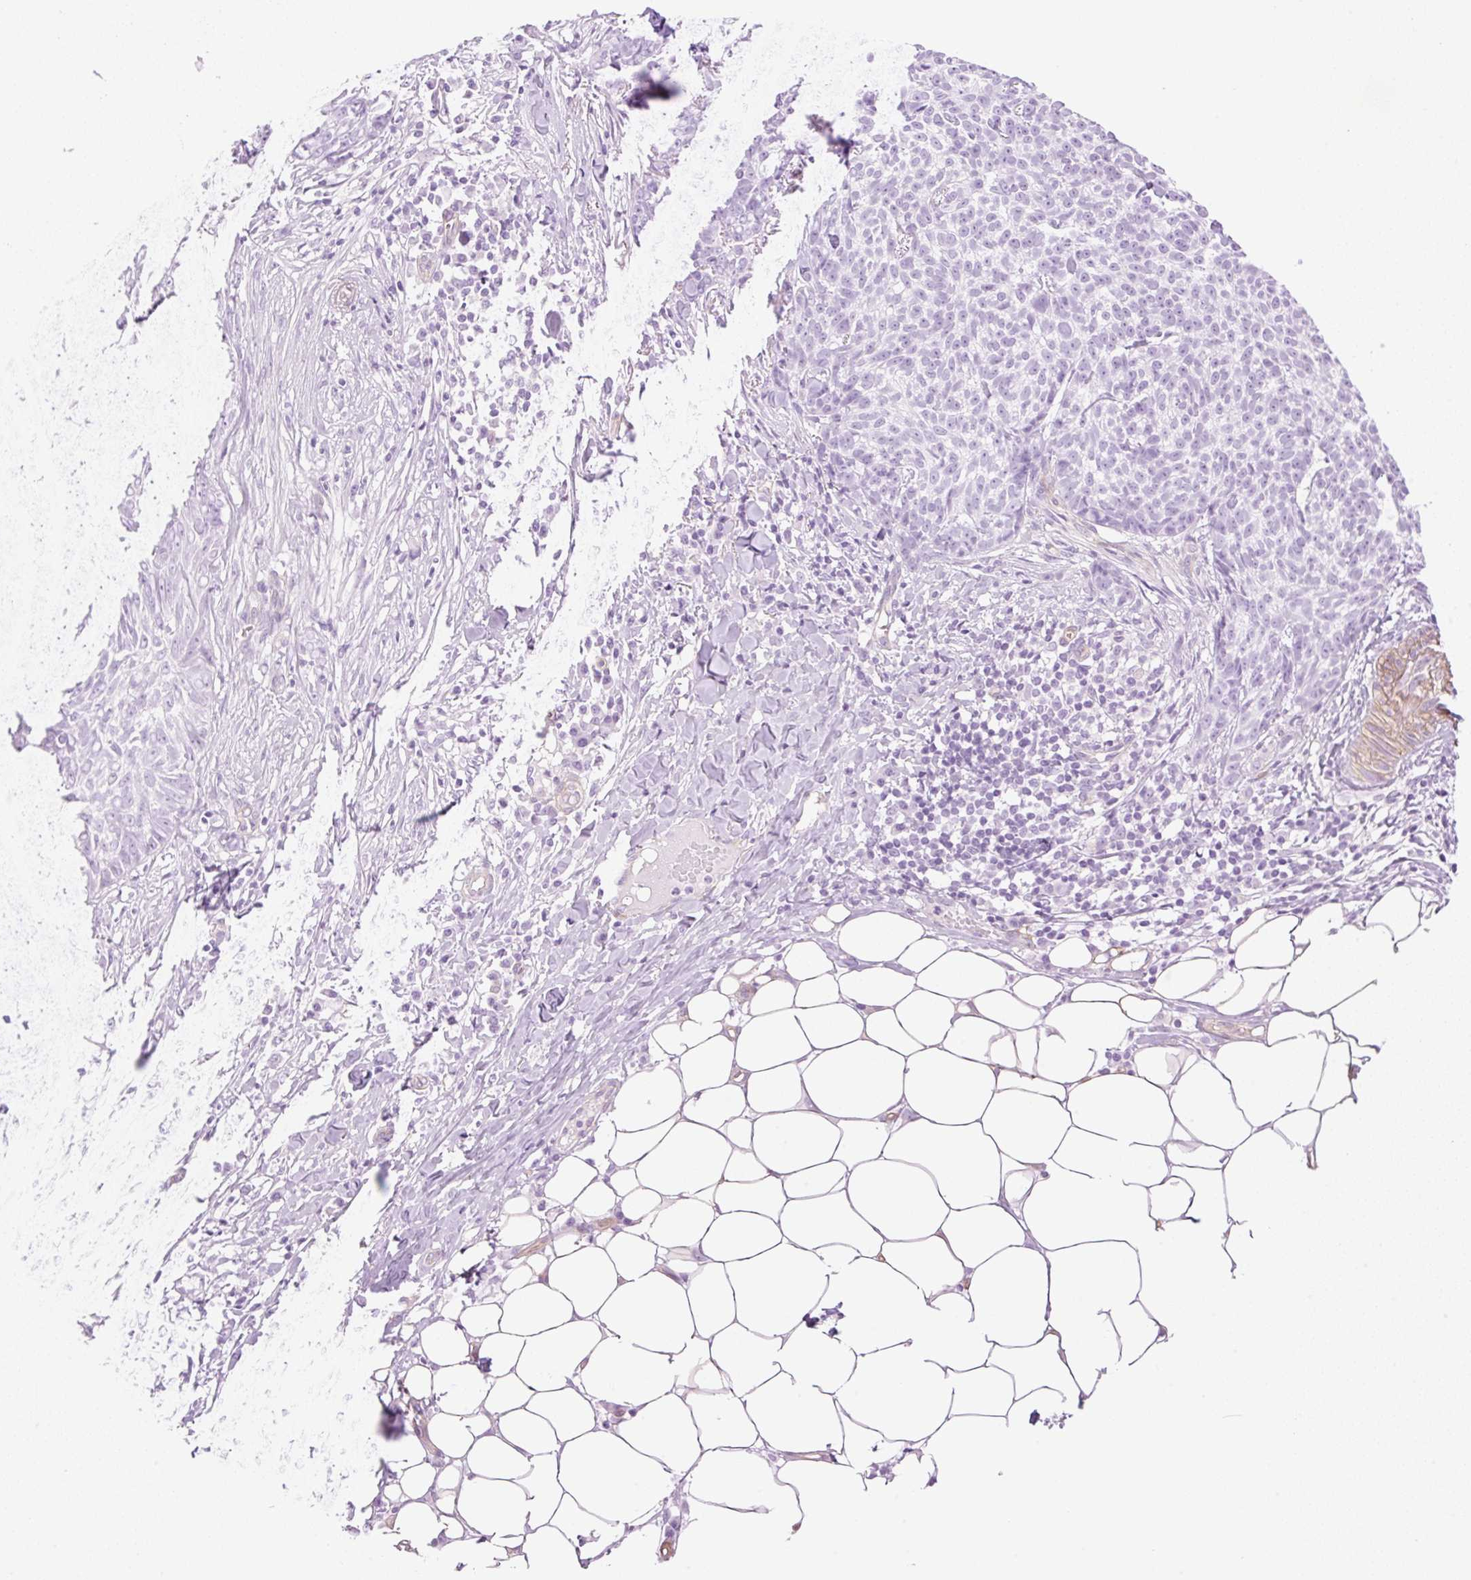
{"staining": {"intensity": "negative", "quantity": "none", "location": "none"}, "tissue": "skin cancer", "cell_type": "Tumor cells", "image_type": "cancer", "snomed": [{"axis": "morphology", "description": "Basal cell carcinoma"}, {"axis": "topography", "description": "Skin"}], "caption": "This is a histopathology image of immunohistochemistry staining of skin cancer (basal cell carcinoma), which shows no positivity in tumor cells.", "gene": "EHD3", "patient": {"sex": "female", "age": 93}}